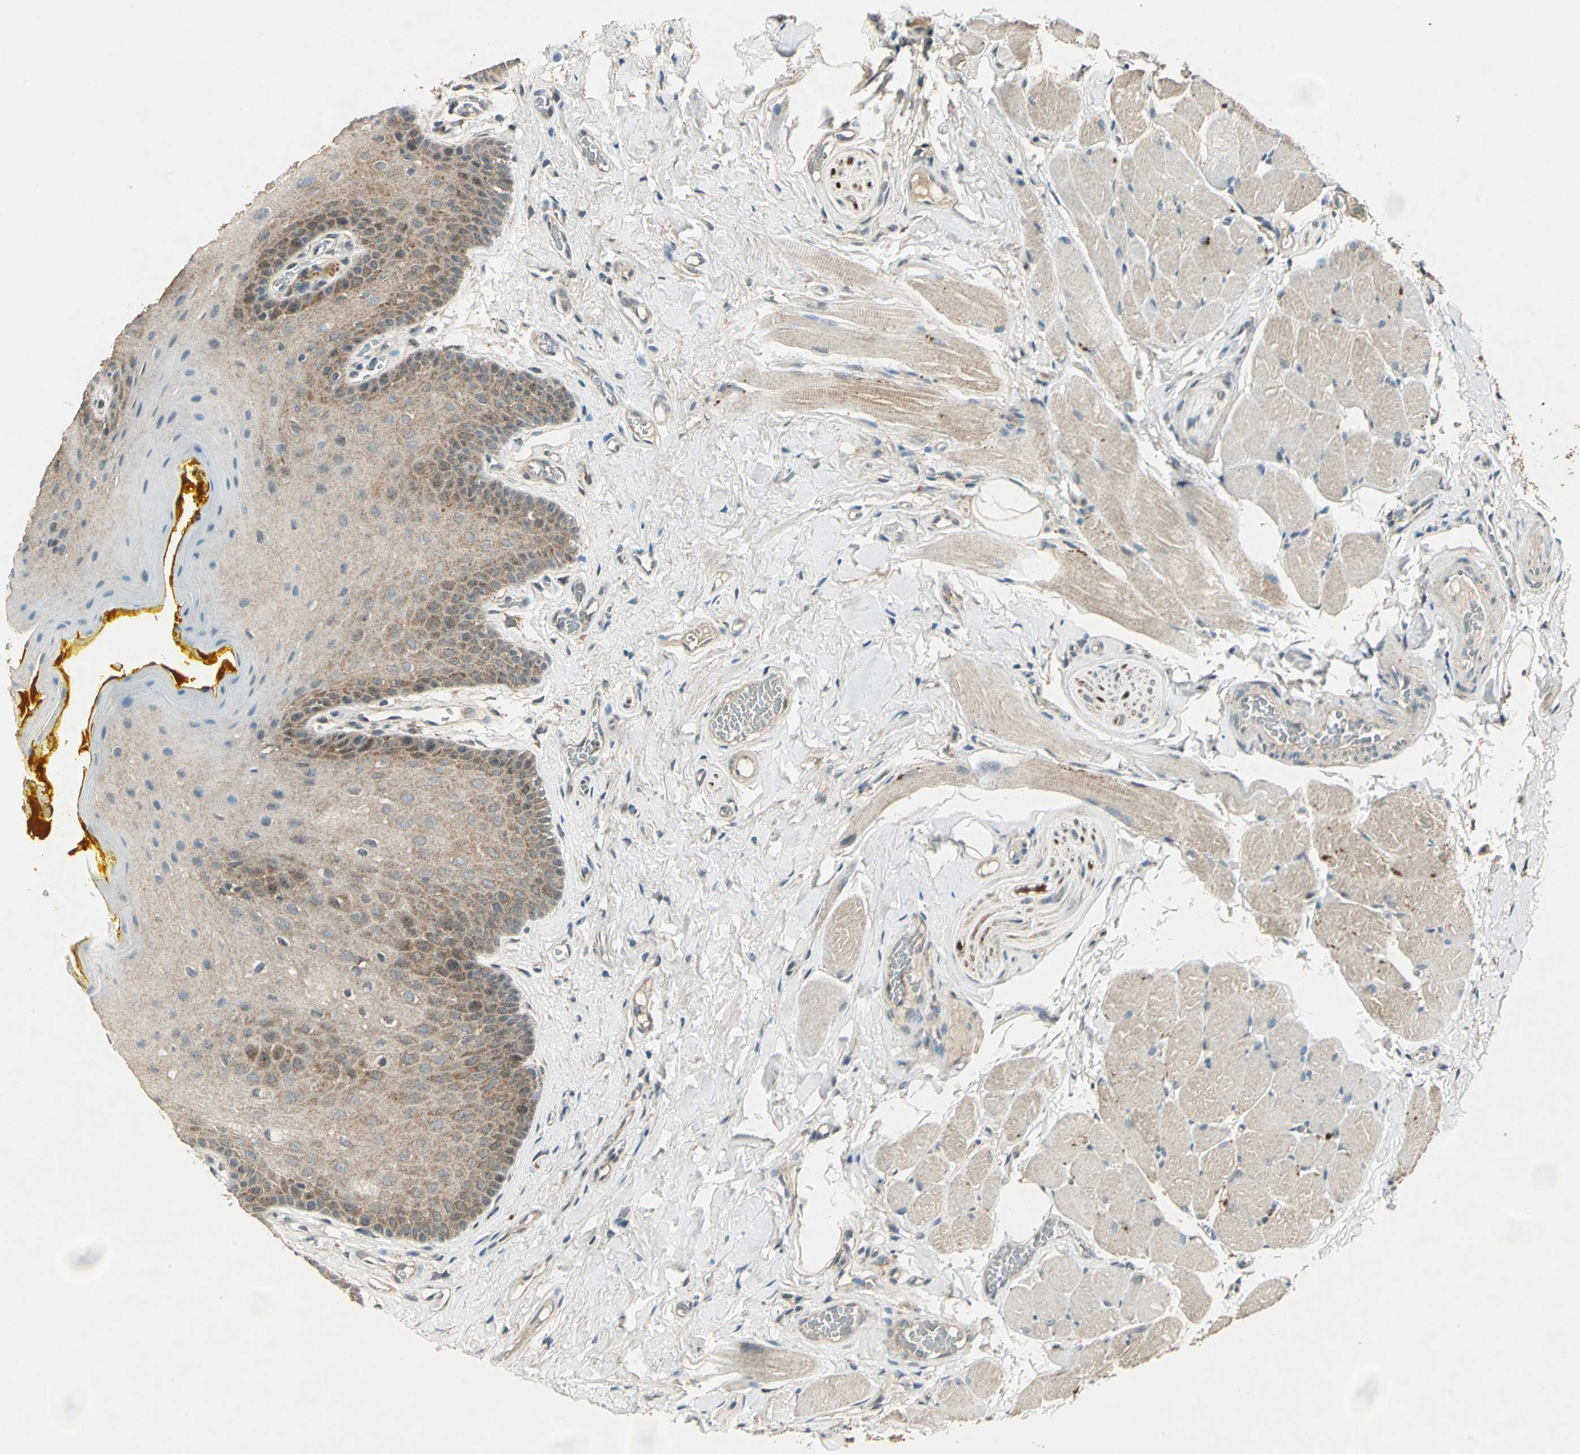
{"staining": {"intensity": "moderate", "quantity": "<25%", "location": "cytoplasmic/membranous"}, "tissue": "oral mucosa", "cell_type": "Squamous epithelial cells", "image_type": "normal", "snomed": [{"axis": "morphology", "description": "Normal tissue, NOS"}, {"axis": "topography", "description": "Oral tissue"}], "caption": "Immunohistochemistry staining of benign oral mucosa, which demonstrates low levels of moderate cytoplasmic/membranous expression in about <25% of squamous epithelial cells indicating moderate cytoplasmic/membranous protein staining. The staining was performed using DAB (3,3'-diaminobenzidine) (brown) for protein detection and nuclei were counterstained in hematoxylin (blue).", "gene": "AHSA1", "patient": {"sex": "male", "age": 54}}